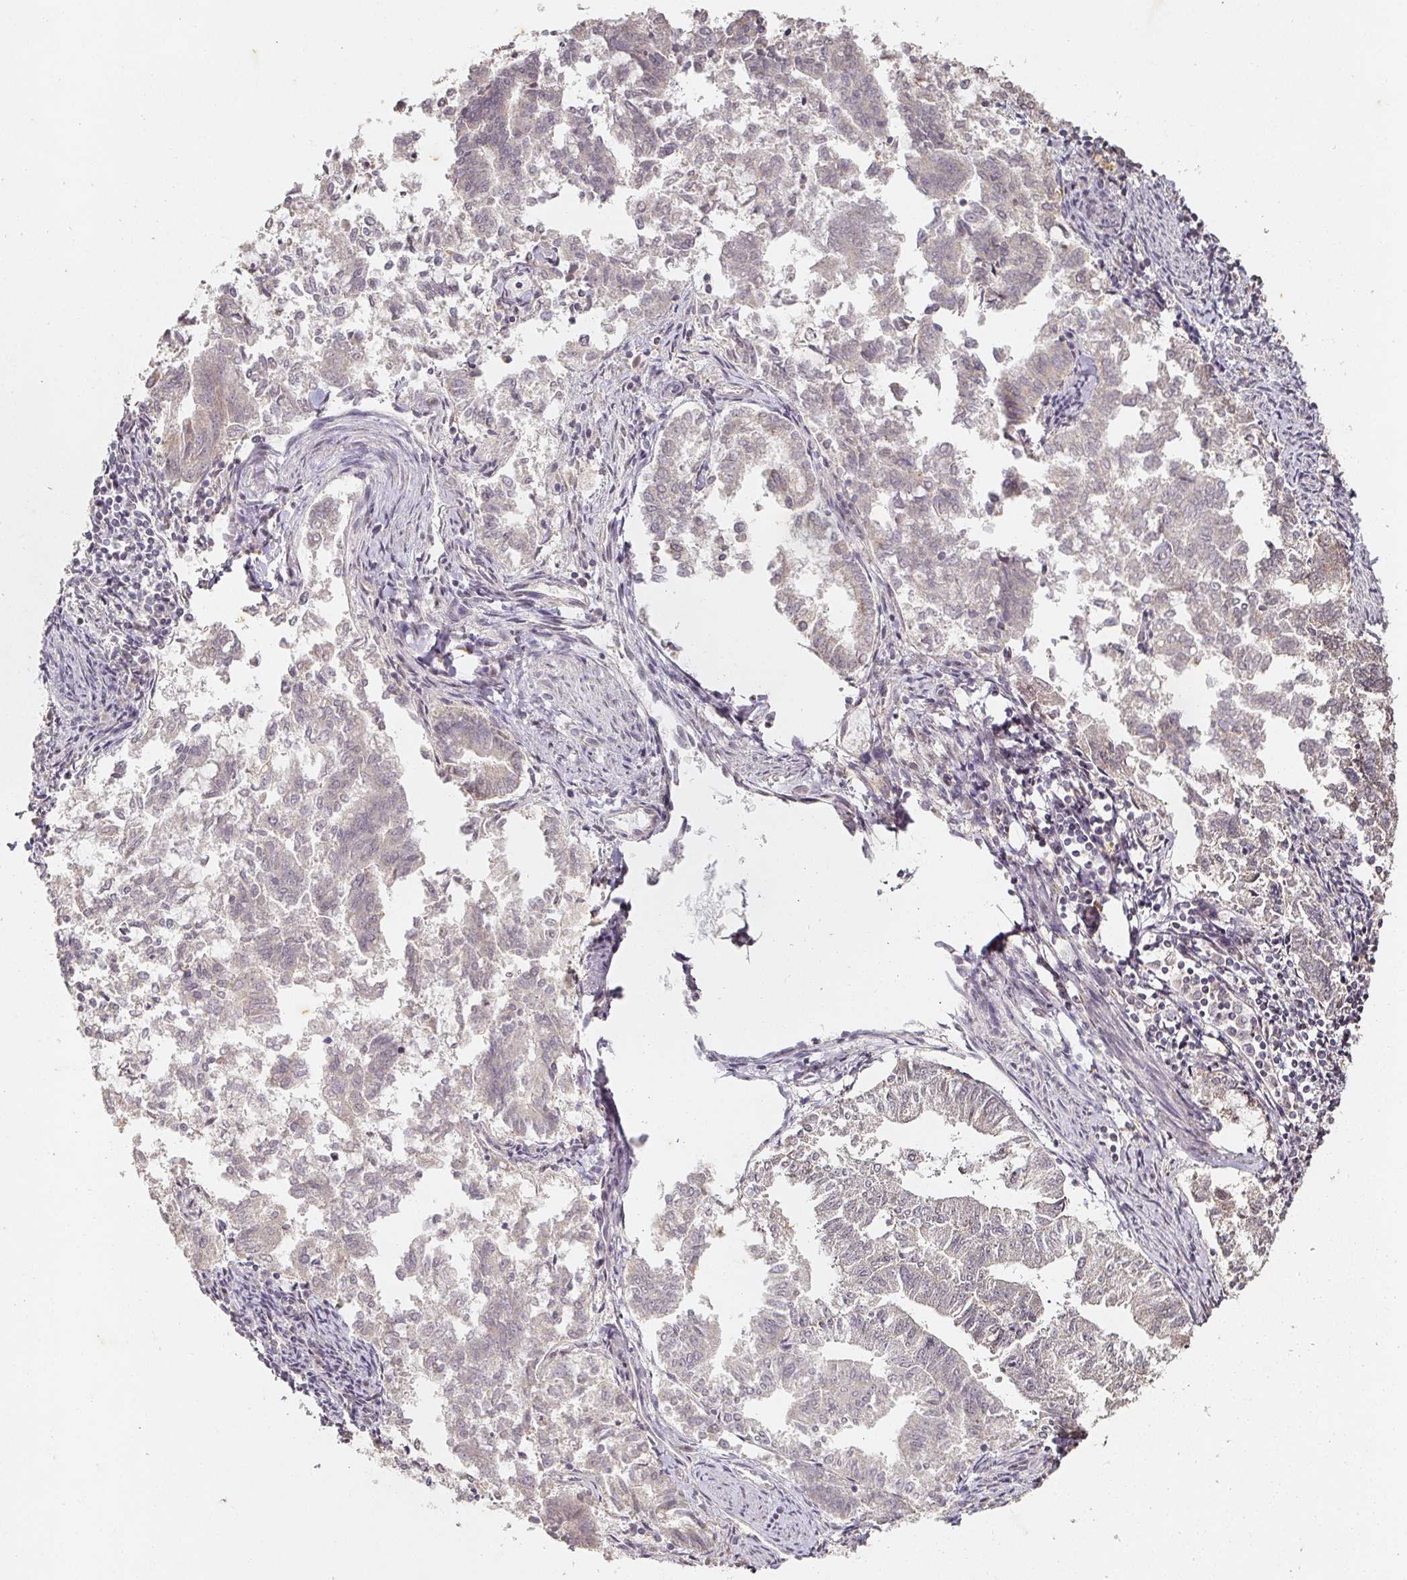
{"staining": {"intensity": "negative", "quantity": "none", "location": "none"}, "tissue": "endometrial cancer", "cell_type": "Tumor cells", "image_type": "cancer", "snomed": [{"axis": "morphology", "description": "Adenocarcinoma, NOS"}, {"axis": "topography", "description": "Endometrium"}], "caption": "IHC image of neoplastic tissue: human endometrial cancer (adenocarcinoma) stained with DAB (3,3'-diaminobenzidine) displays no significant protein positivity in tumor cells.", "gene": "CAPN5", "patient": {"sex": "female", "age": 79}}